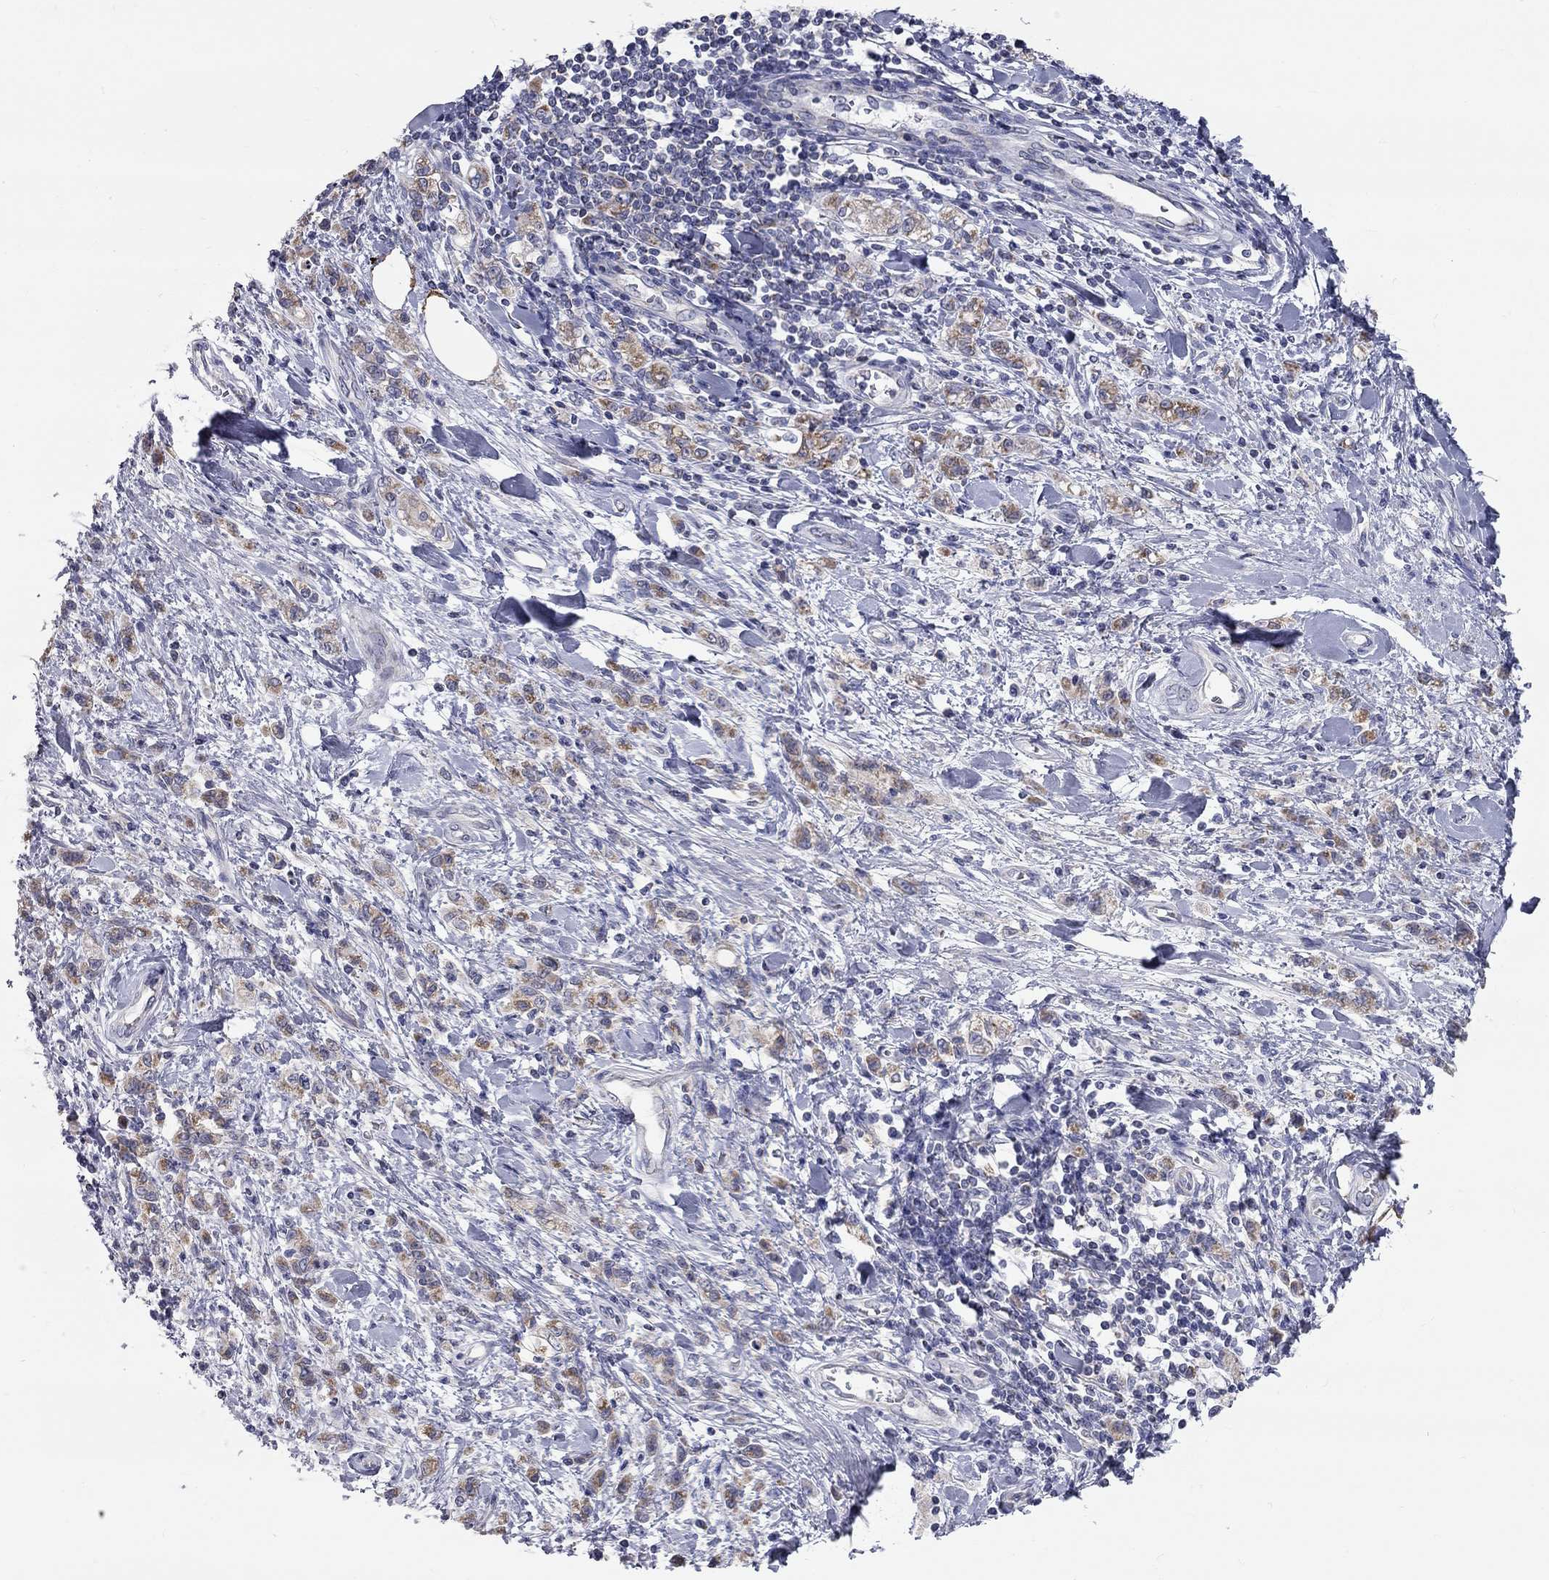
{"staining": {"intensity": "moderate", "quantity": ">75%", "location": "cytoplasmic/membranous"}, "tissue": "stomach cancer", "cell_type": "Tumor cells", "image_type": "cancer", "snomed": [{"axis": "morphology", "description": "Adenocarcinoma, NOS"}, {"axis": "topography", "description": "Stomach"}], "caption": "This histopathology image displays IHC staining of human stomach adenocarcinoma, with medium moderate cytoplasmic/membranous positivity in approximately >75% of tumor cells.", "gene": "CFAP161", "patient": {"sex": "male", "age": 77}}